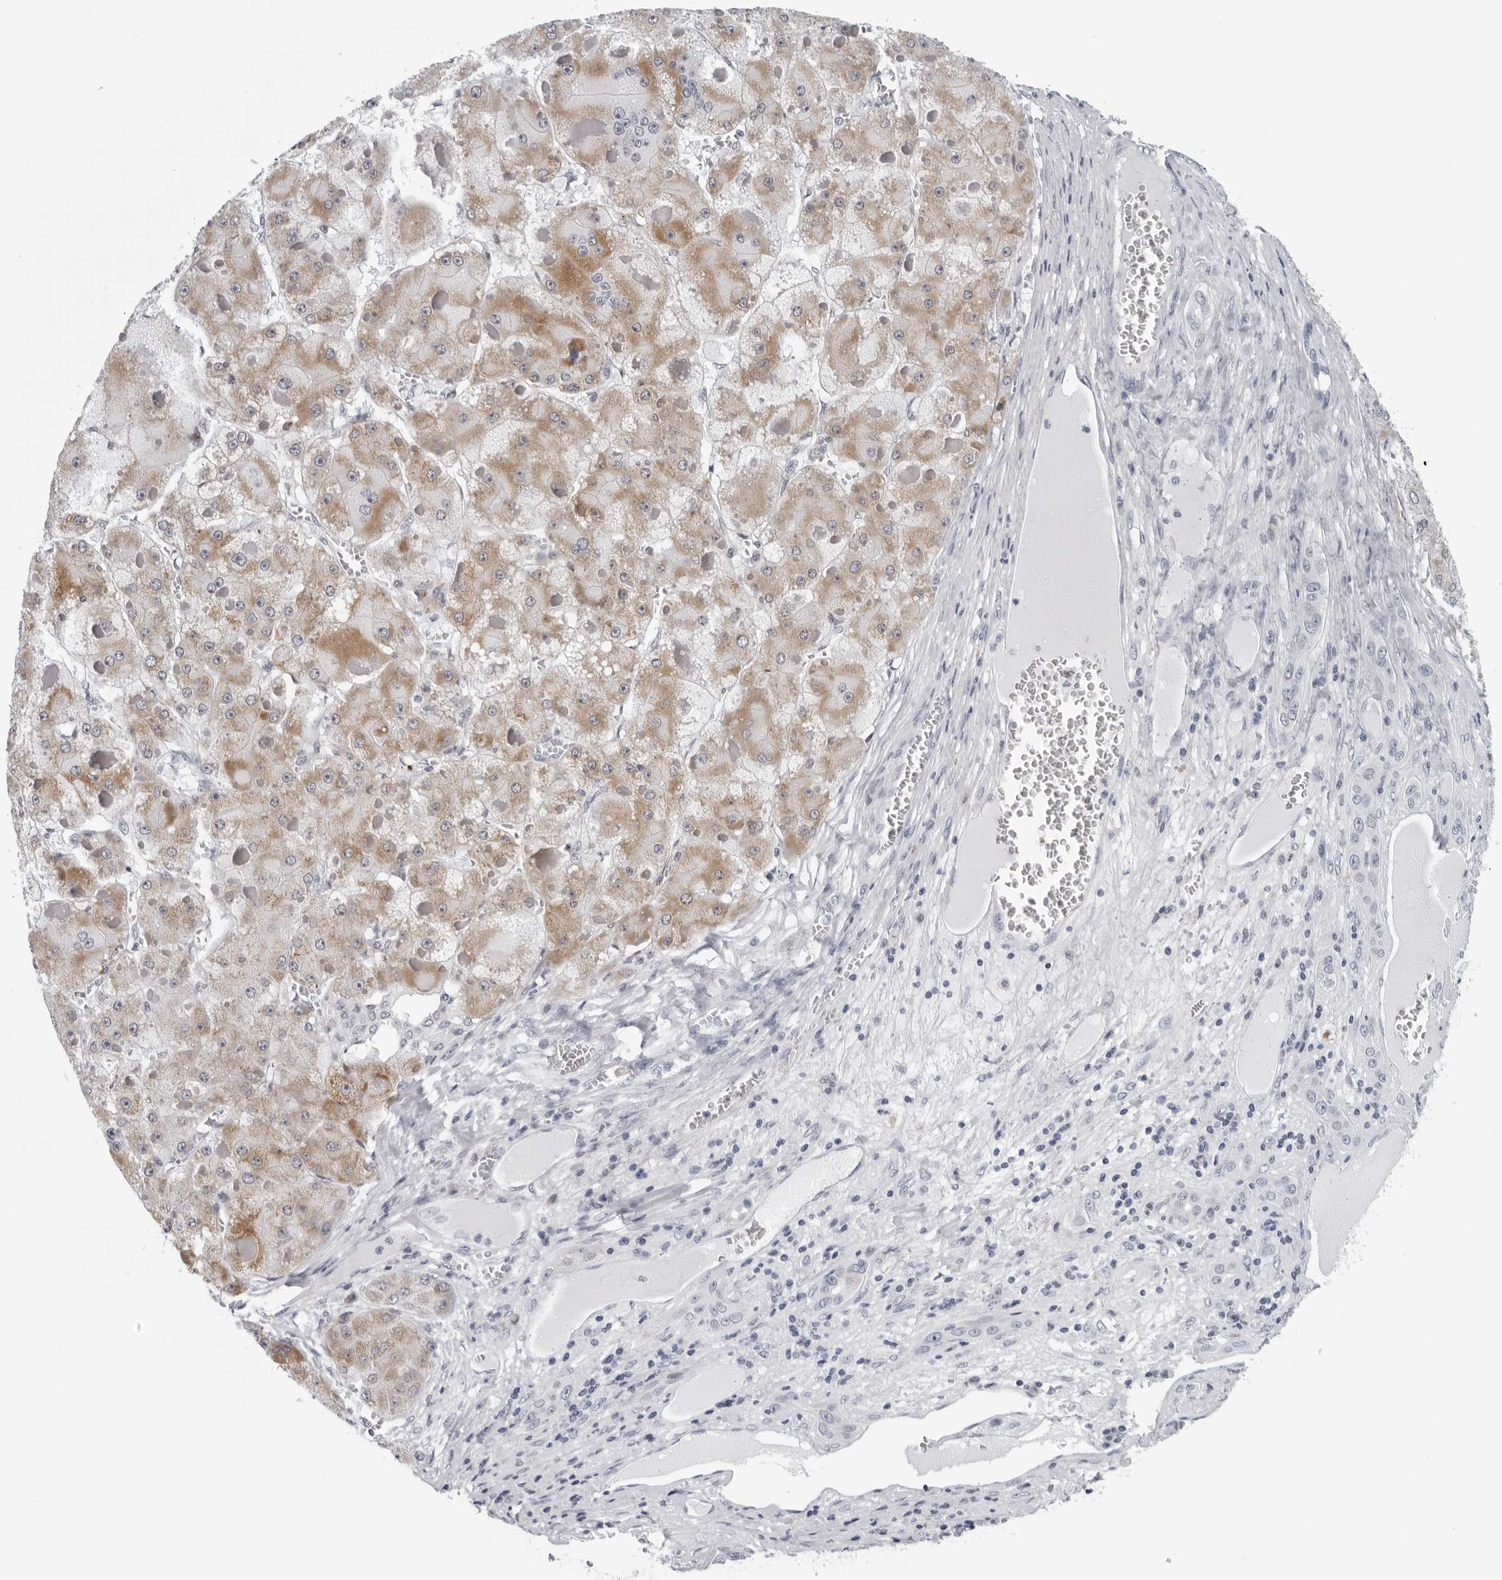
{"staining": {"intensity": "weak", "quantity": "25%-75%", "location": "cytoplasmic/membranous"}, "tissue": "liver cancer", "cell_type": "Tumor cells", "image_type": "cancer", "snomed": [{"axis": "morphology", "description": "Carcinoma, Hepatocellular, NOS"}, {"axis": "topography", "description": "Liver"}], "caption": "Tumor cells reveal weak cytoplasmic/membranous staining in approximately 25%-75% of cells in hepatocellular carcinoma (liver).", "gene": "CPT2", "patient": {"sex": "female", "age": 73}}